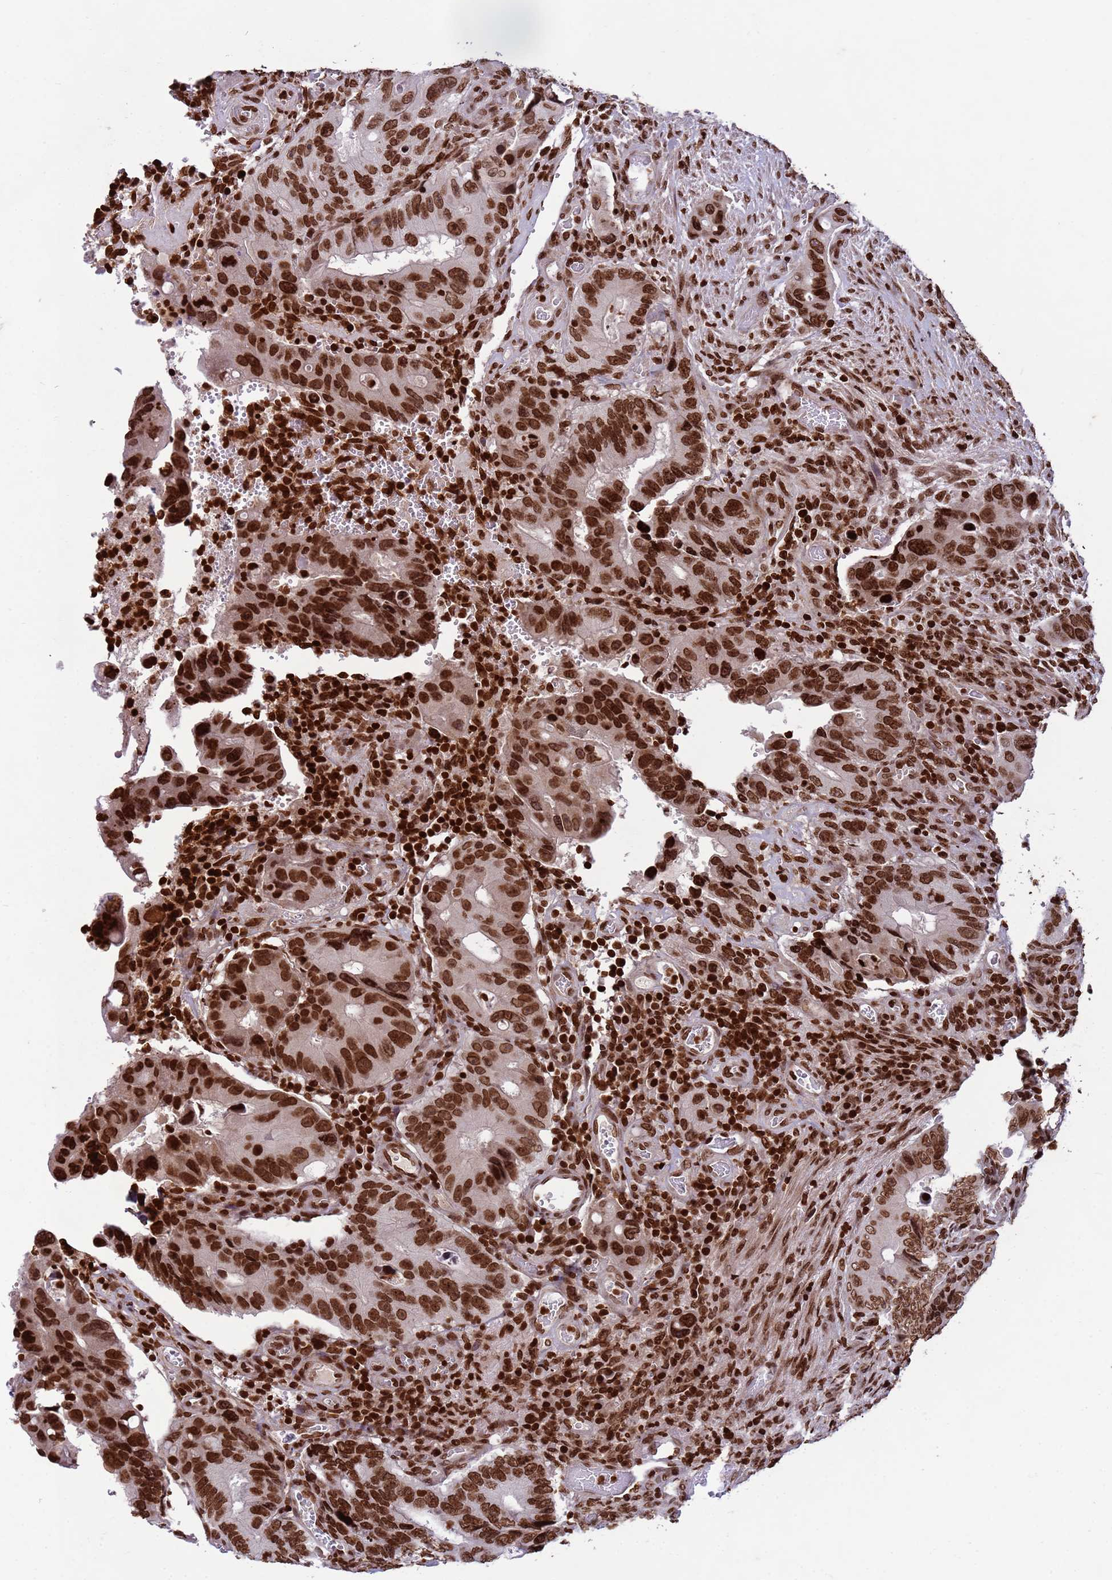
{"staining": {"intensity": "strong", "quantity": ">75%", "location": "nuclear"}, "tissue": "colorectal cancer", "cell_type": "Tumor cells", "image_type": "cancer", "snomed": [{"axis": "morphology", "description": "Adenocarcinoma, NOS"}, {"axis": "topography", "description": "Colon"}], "caption": "Immunohistochemistry (IHC) (DAB) staining of colorectal adenocarcinoma displays strong nuclear protein positivity in approximately >75% of tumor cells.", "gene": "H3-3B", "patient": {"sex": "male", "age": 84}}